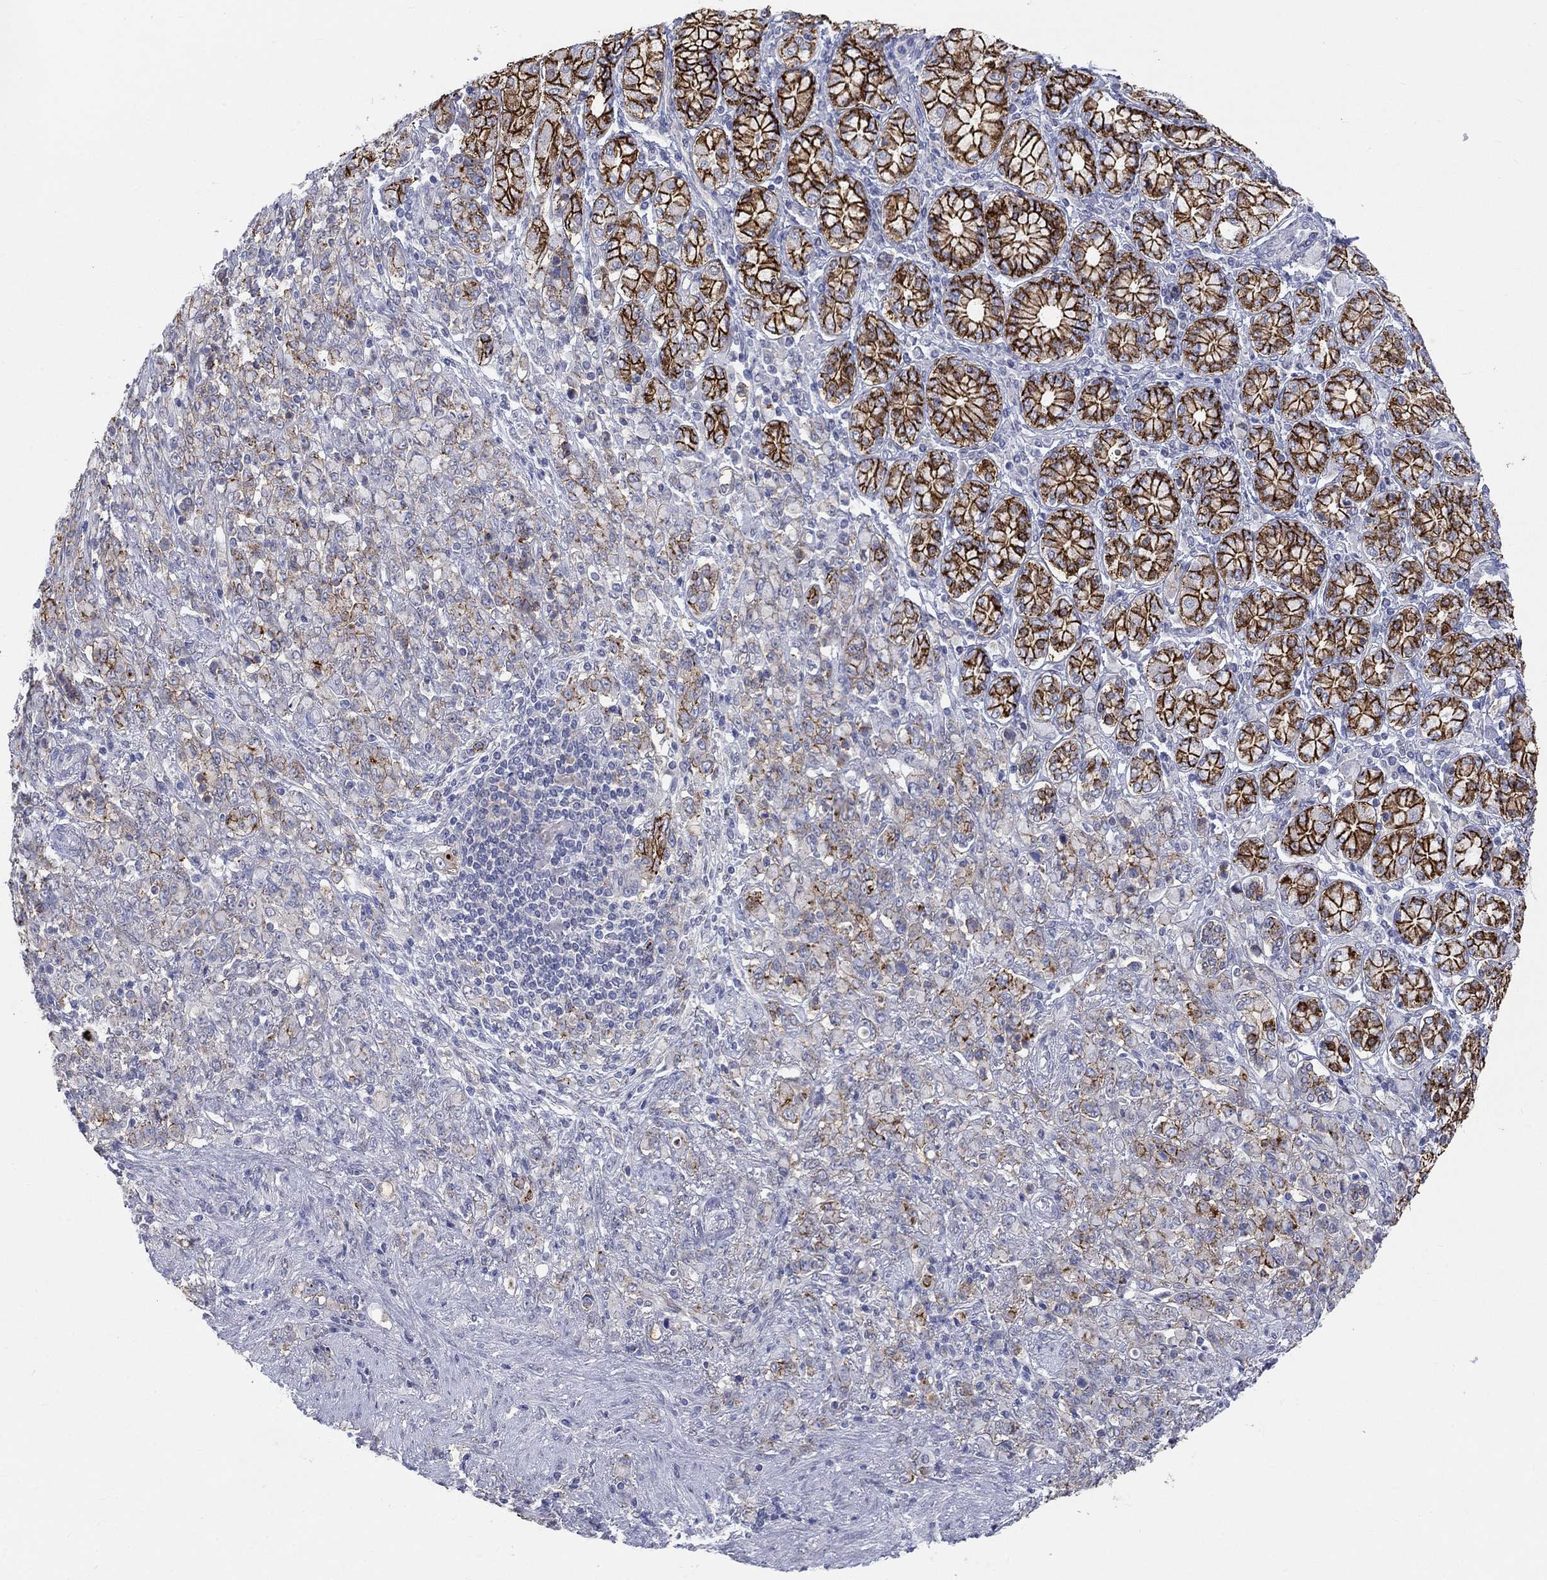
{"staining": {"intensity": "strong", "quantity": "<25%", "location": "cytoplasmic/membranous"}, "tissue": "stomach cancer", "cell_type": "Tumor cells", "image_type": "cancer", "snomed": [{"axis": "morphology", "description": "Normal tissue, NOS"}, {"axis": "morphology", "description": "Adenocarcinoma, NOS"}, {"axis": "topography", "description": "Stomach"}], "caption": "This micrograph exhibits stomach adenocarcinoma stained with immunohistochemistry to label a protein in brown. The cytoplasmic/membranous of tumor cells show strong positivity for the protein. Nuclei are counter-stained blue.", "gene": "EGFLAM", "patient": {"sex": "female", "age": 79}}